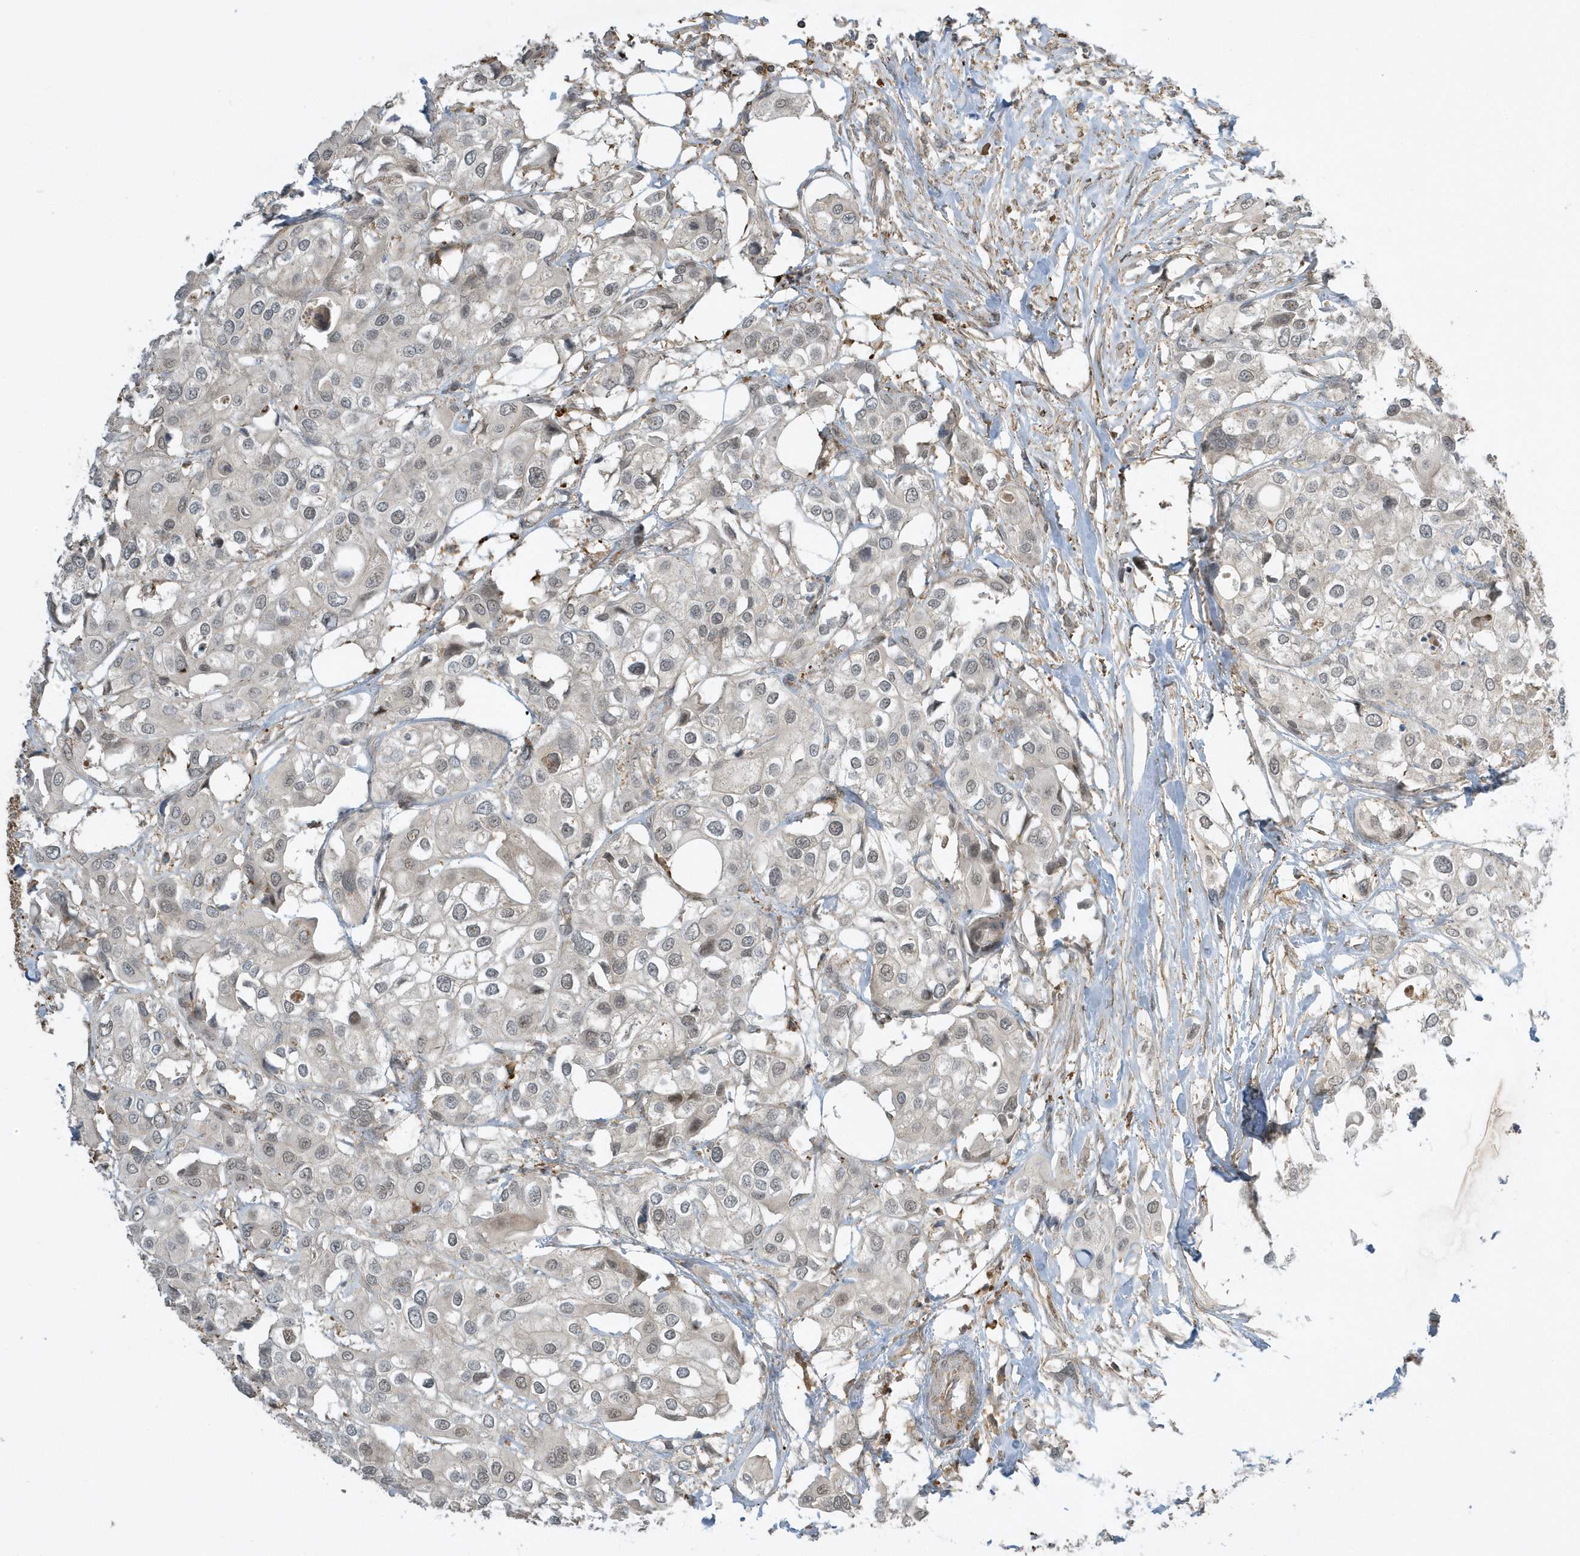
{"staining": {"intensity": "weak", "quantity": "25%-75%", "location": "nuclear"}, "tissue": "urothelial cancer", "cell_type": "Tumor cells", "image_type": "cancer", "snomed": [{"axis": "morphology", "description": "Urothelial carcinoma, High grade"}, {"axis": "topography", "description": "Urinary bladder"}], "caption": "Tumor cells show low levels of weak nuclear positivity in approximately 25%-75% of cells in high-grade urothelial carcinoma.", "gene": "ZBTB8A", "patient": {"sex": "male", "age": 64}}